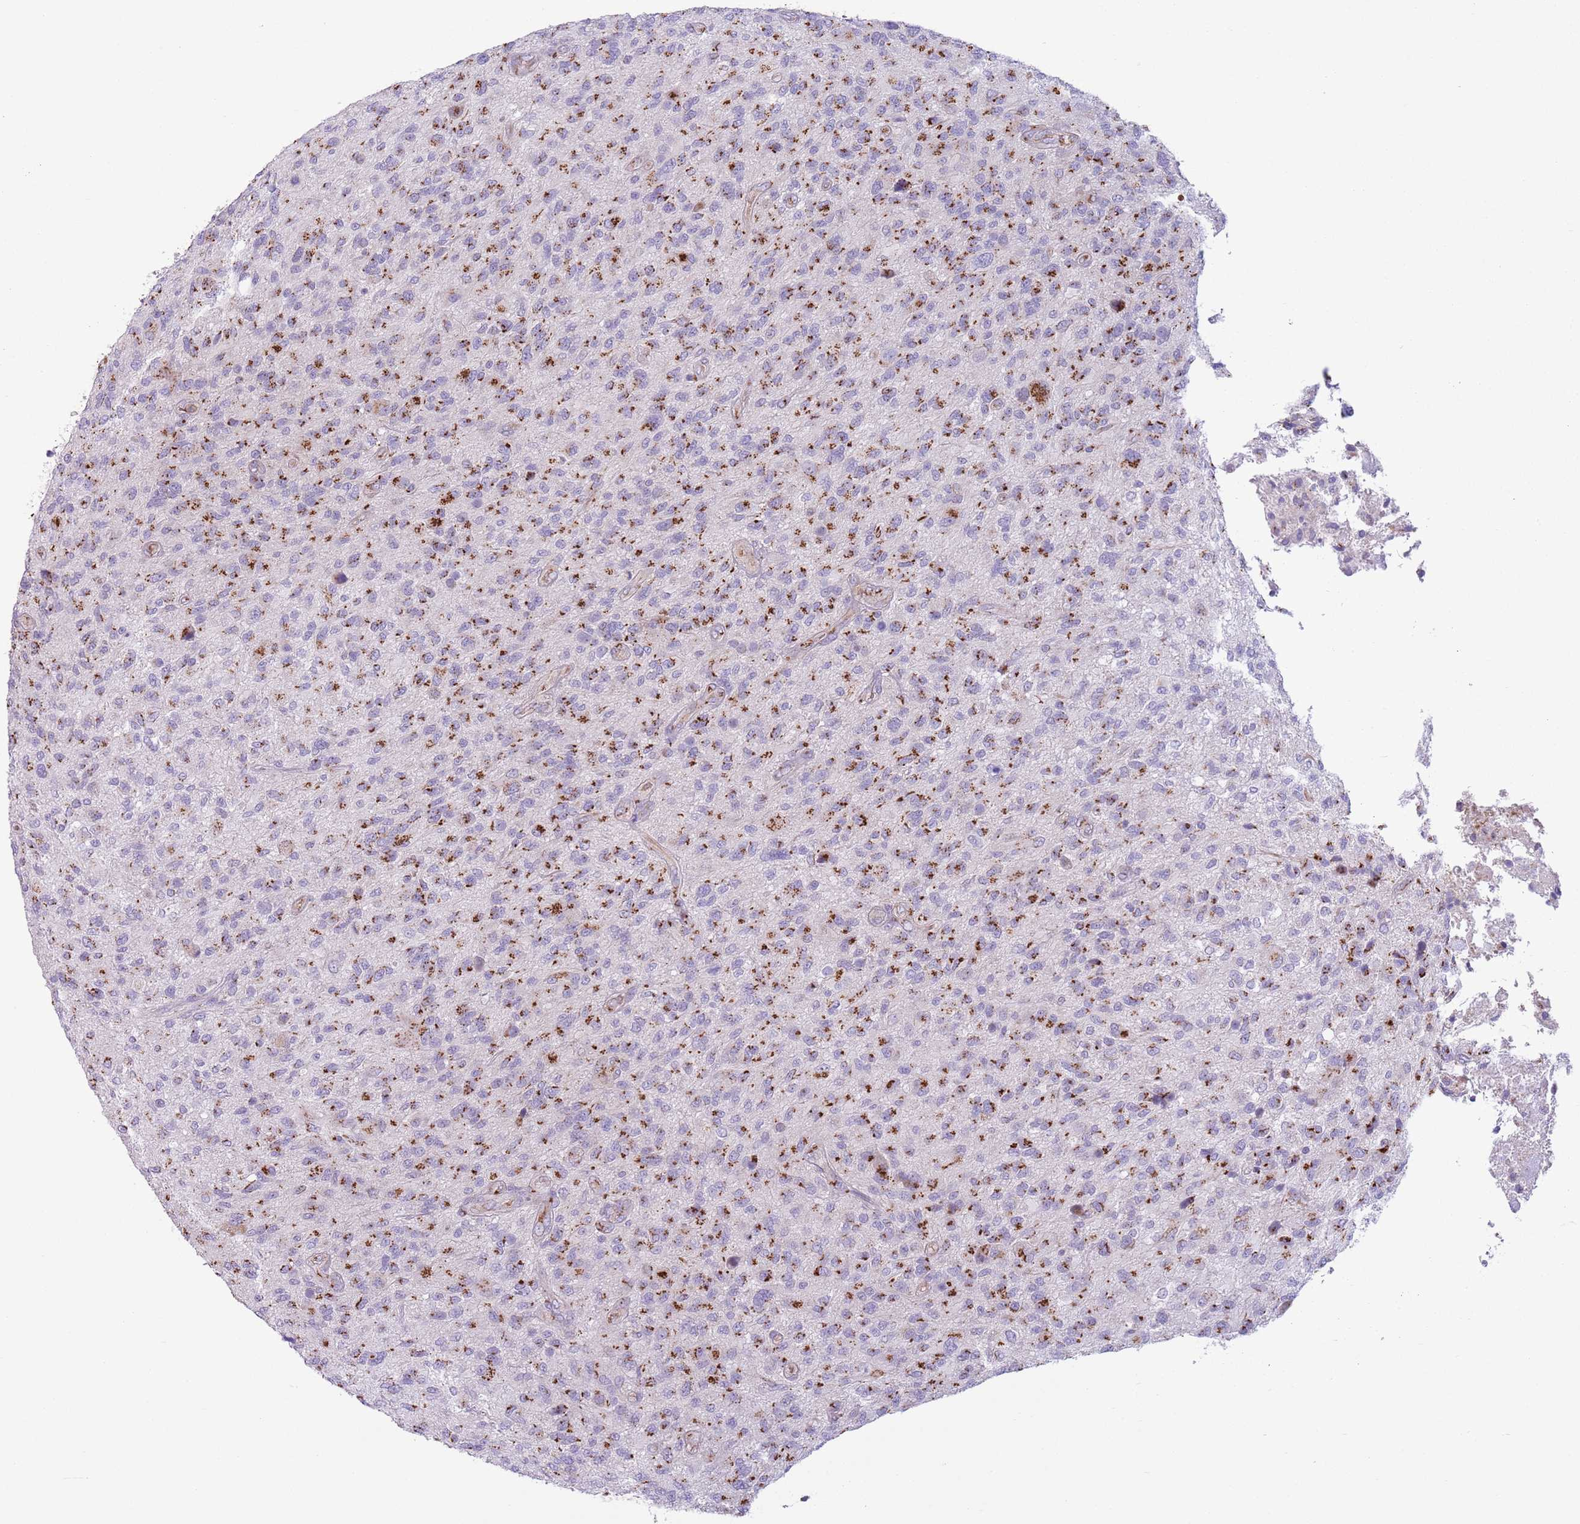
{"staining": {"intensity": "strong", "quantity": ">75%", "location": "cytoplasmic/membranous"}, "tissue": "glioma", "cell_type": "Tumor cells", "image_type": "cancer", "snomed": [{"axis": "morphology", "description": "Glioma, malignant, High grade"}, {"axis": "topography", "description": "Brain"}], "caption": "IHC of high-grade glioma (malignant) shows high levels of strong cytoplasmic/membranous positivity in about >75% of tumor cells.", "gene": "C20orf96", "patient": {"sex": "male", "age": 47}}